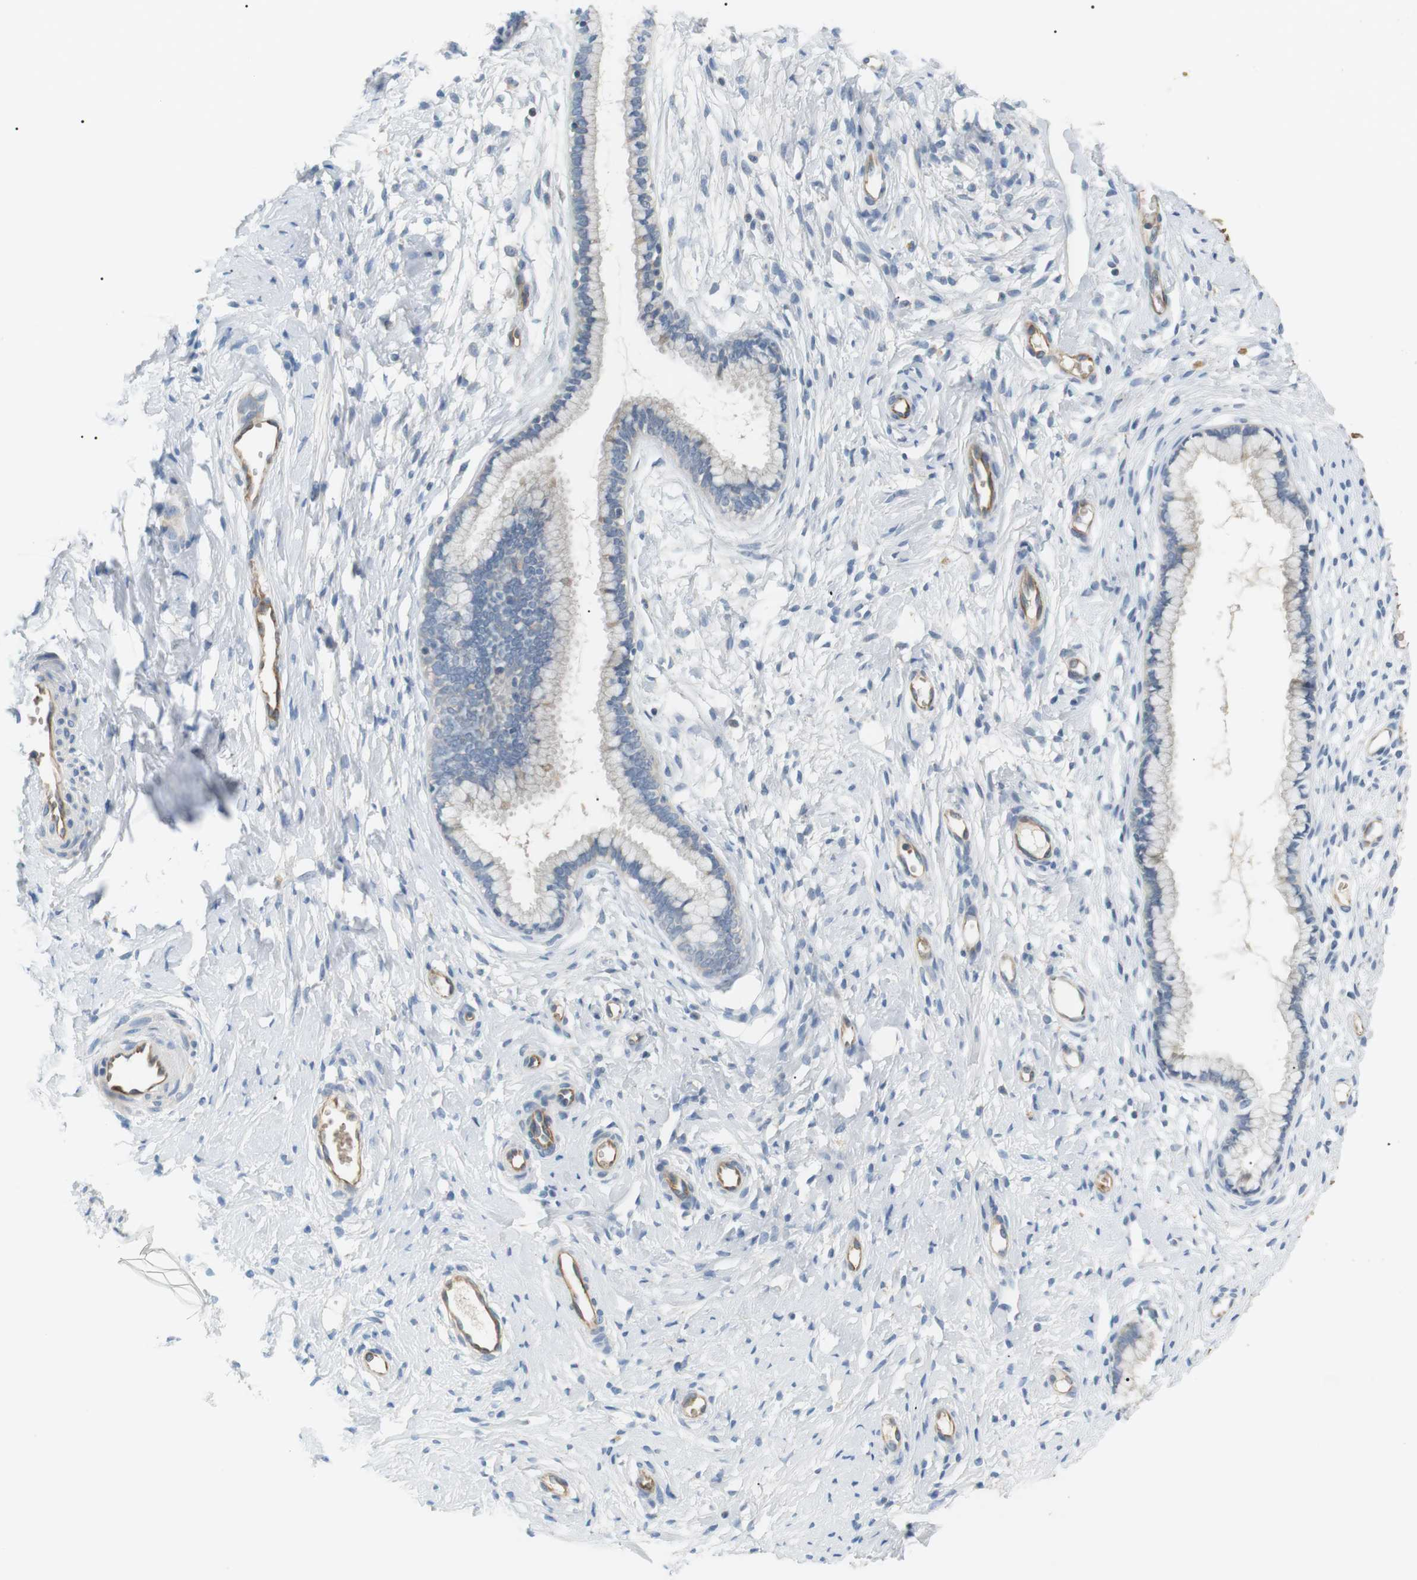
{"staining": {"intensity": "negative", "quantity": "none", "location": "none"}, "tissue": "cervix", "cell_type": "Glandular cells", "image_type": "normal", "snomed": [{"axis": "morphology", "description": "Normal tissue, NOS"}, {"axis": "topography", "description": "Cervix"}], "caption": "Immunohistochemistry (IHC) photomicrograph of benign cervix: human cervix stained with DAB demonstrates no significant protein expression in glandular cells. (DAB (3,3'-diaminobenzidine) immunohistochemistry visualized using brightfield microscopy, high magnification).", "gene": "ADCY10", "patient": {"sex": "female", "age": 65}}